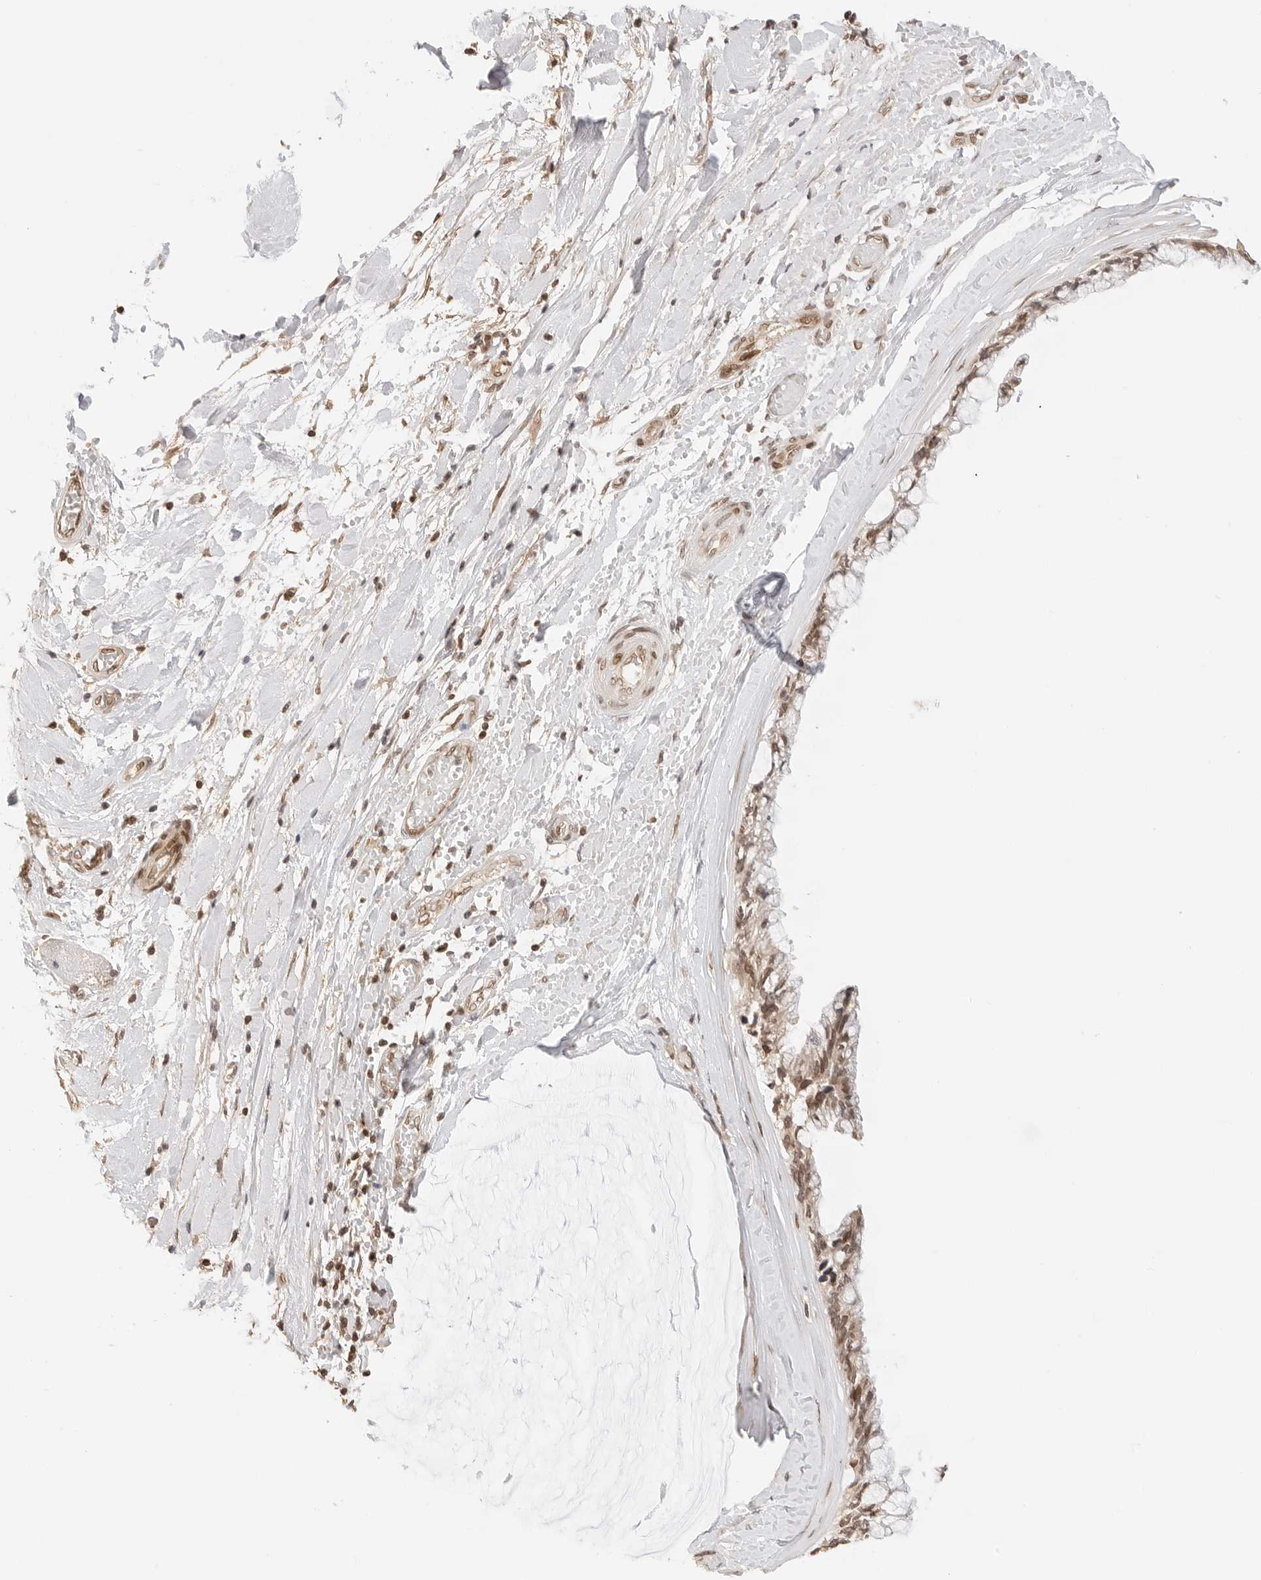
{"staining": {"intensity": "moderate", "quantity": ">75%", "location": "cytoplasmic/membranous,nuclear"}, "tissue": "ovarian cancer", "cell_type": "Tumor cells", "image_type": "cancer", "snomed": [{"axis": "morphology", "description": "Cystadenocarcinoma, mucinous, NOS"}, {"axis": "topography", "description": "Ovary"}], "caption": "Moderate cytoplasmic/membranous and nuclear expression for a protein is seen in about >75% of tumor cells of ovarian cancer (mucinous cystadenocarcinoma) using immunohistochemistry (IHC).", "gene": "POLH", "patient": {"sex": "female", "age": 39}}